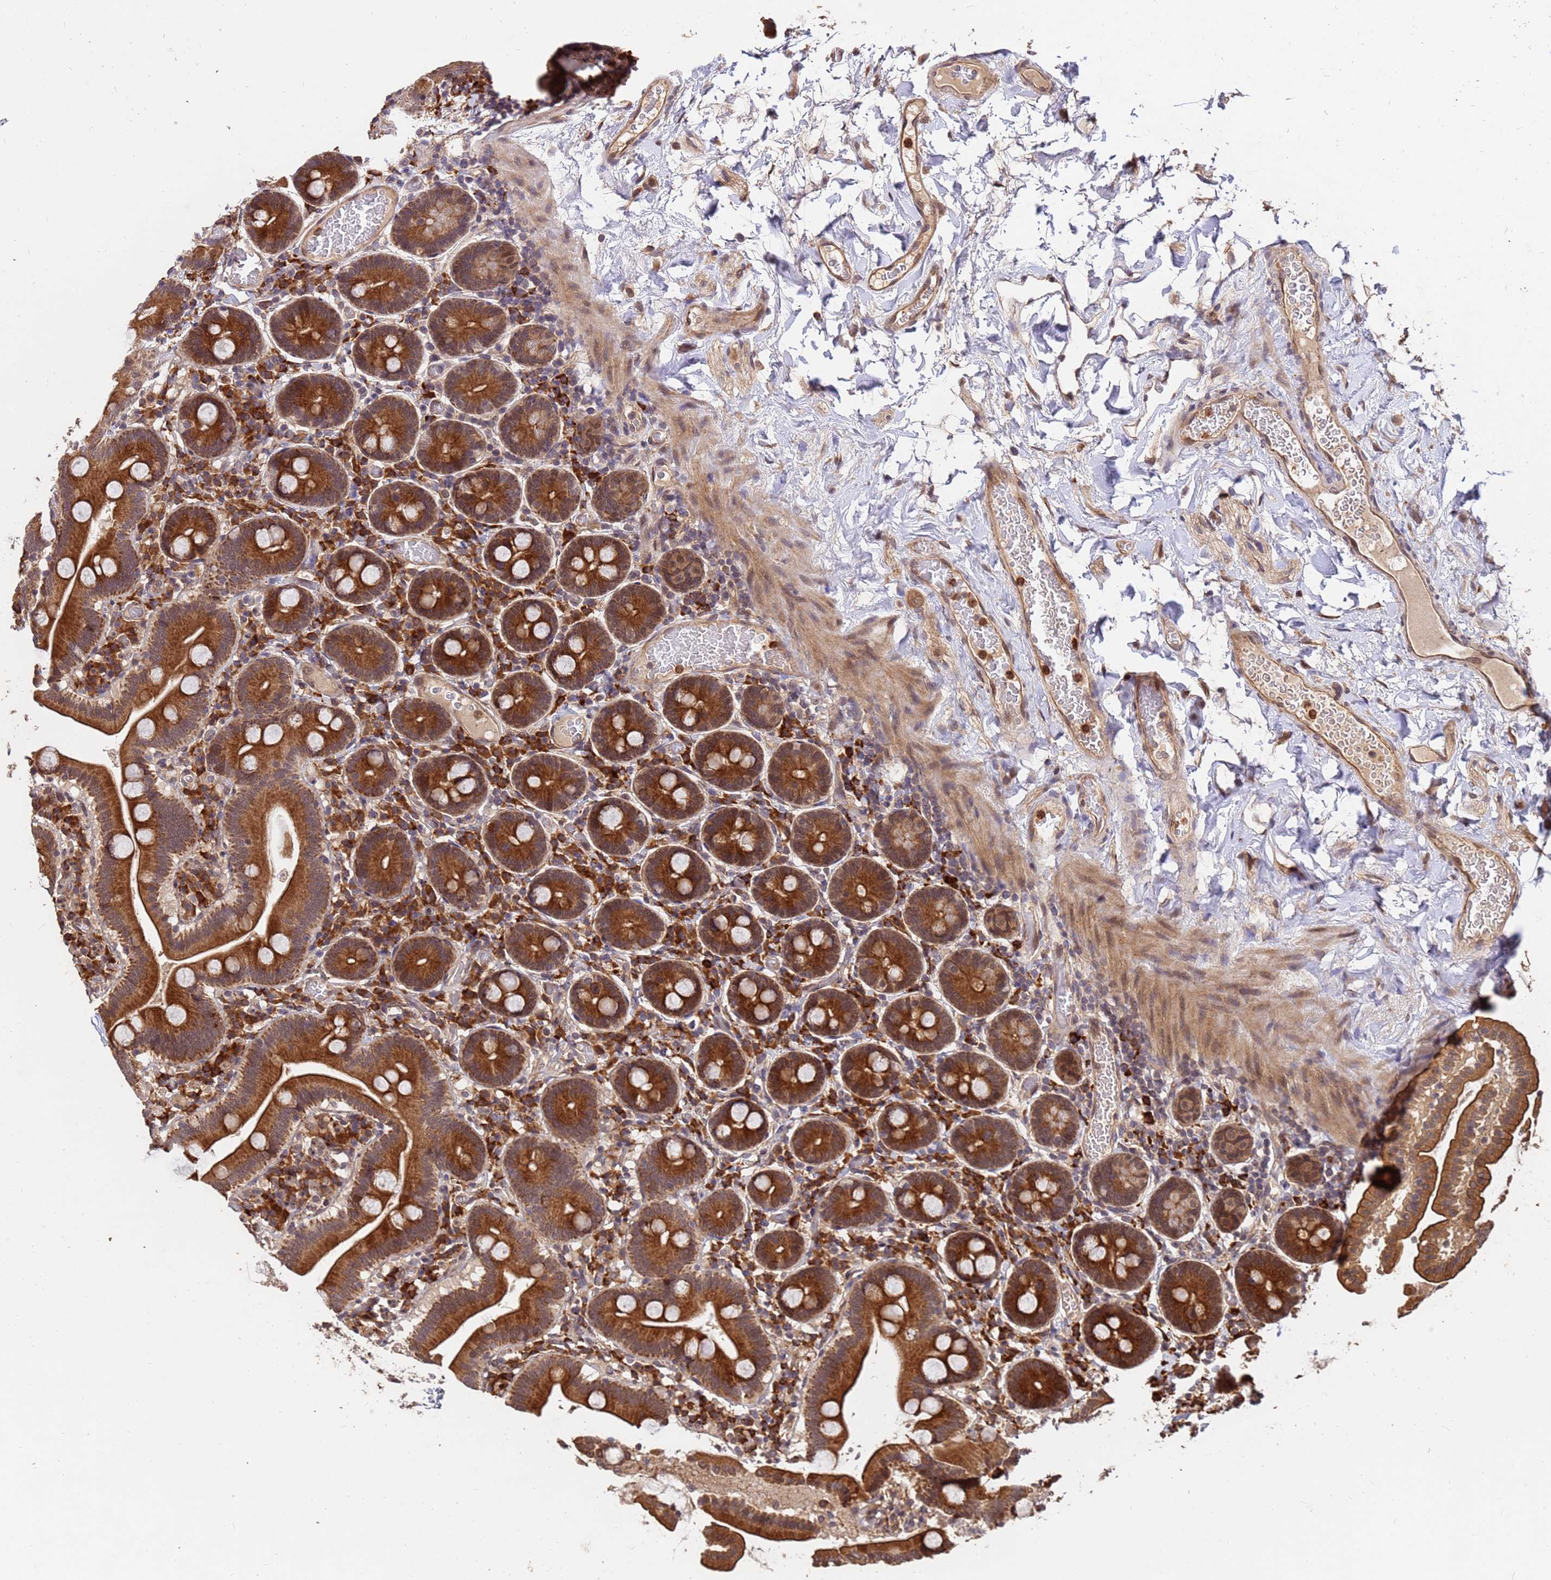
{"staining": {"intensity": "strong", "quantity": ">75%", "location": "cytoplasmic/membranous"}, "tissue": "duodenum", "cell_type": "Glandular cells", "image_type": "normal", "snomed": [{"axis": "morphology", "description": "Normal tissue, NOS"}, {"axis": "topography", "description": "Duodenum"}], "caption": "IHC staining of normal duodenum, which reveals high levels of strong cytoplasmic/membranous positivity in approximately >75% of glandular cells indicating strong cytoplasmic/membranous protein positivity. The staining was performed using DAB (brown) for protein detection and nuclei were counterstained in hematoxylin (blue).", "gene": "ZNF619", "patient": {"sex": "male", "age": 55}}